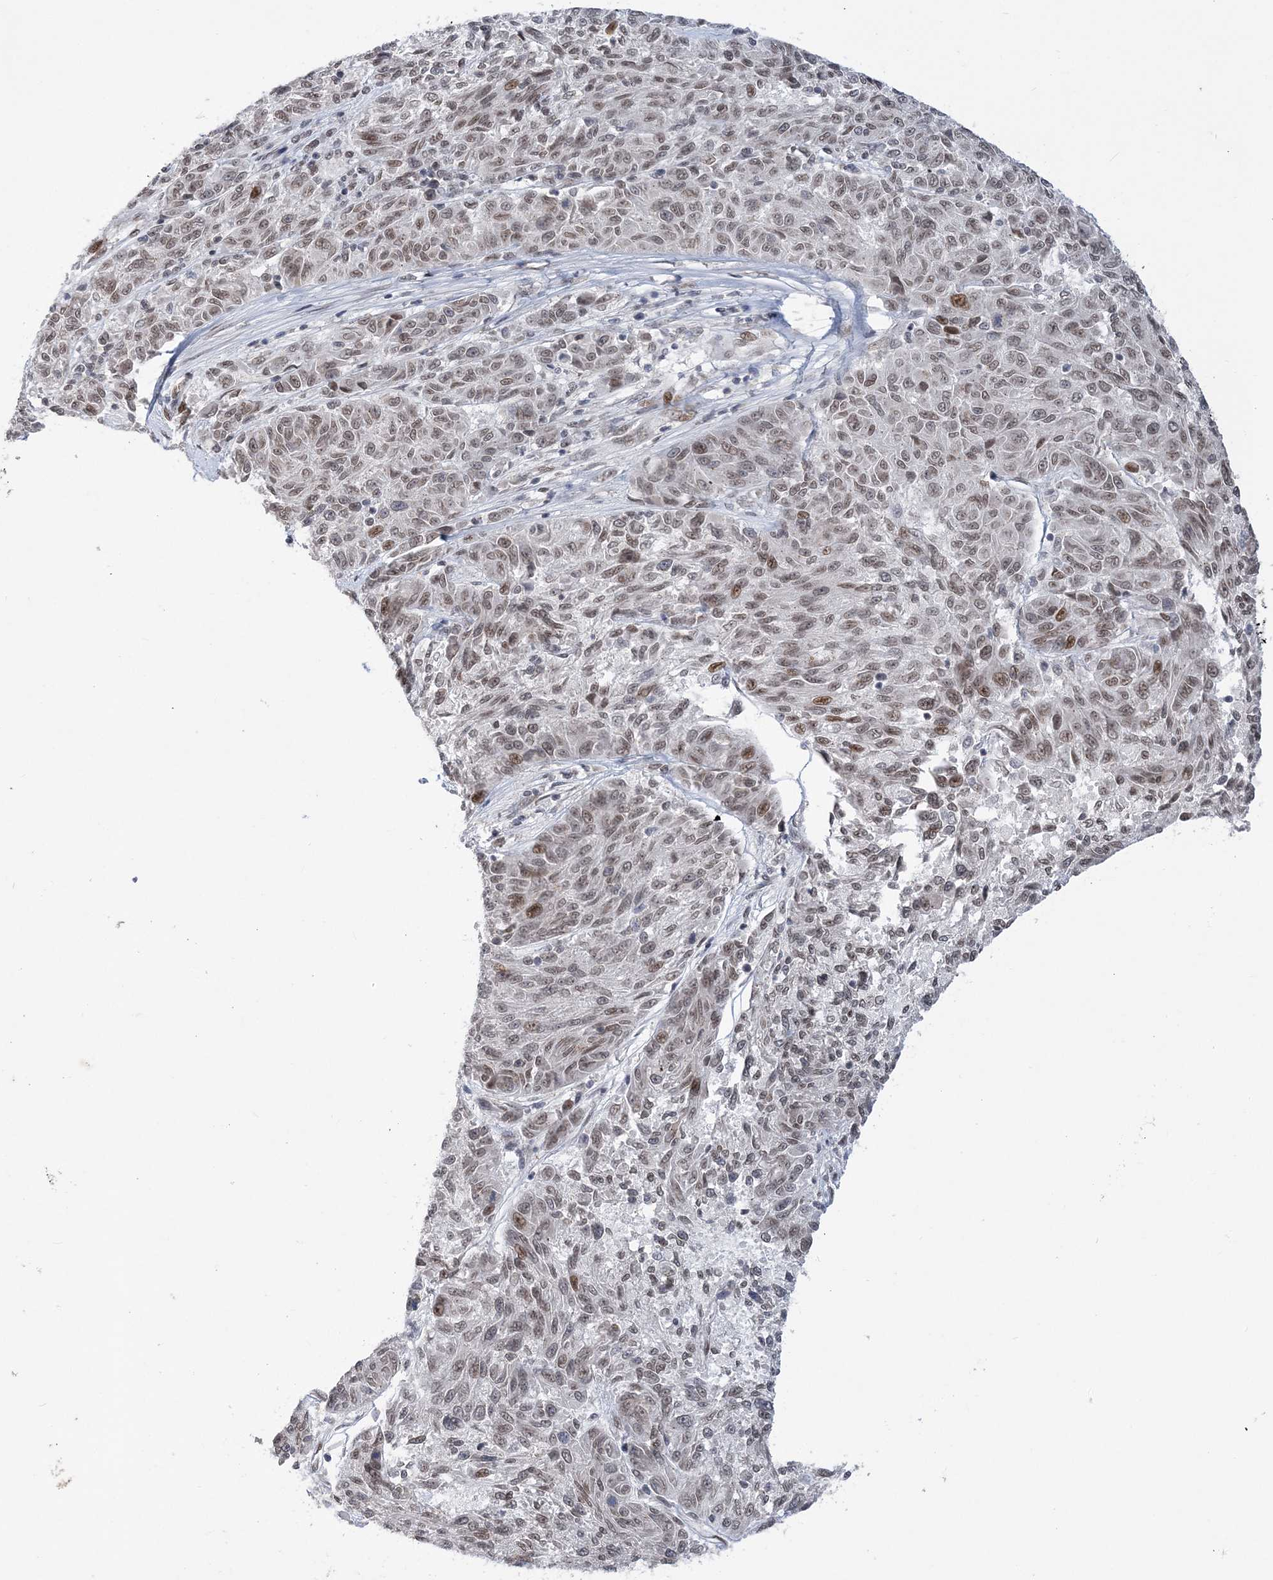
{"staining": {"intensity": "moderate", "quantity": "<25%", "location": "nuclear"}, "tissue": "melanoma", "cell_type": "Tumor cells", "image_type": "cancer", "snomed": [{"axis": "morphology", "description": "Malignant melanoma, NOS"}, {"axis": "topography", "description": "Skin"}], "caption": "Melanoma stained with a brown dye displays moderate nuclear positive staining in approximately <25% of tumor cells.", "gene": "WAC", "patient": {"sex": "male", "age": 53}}